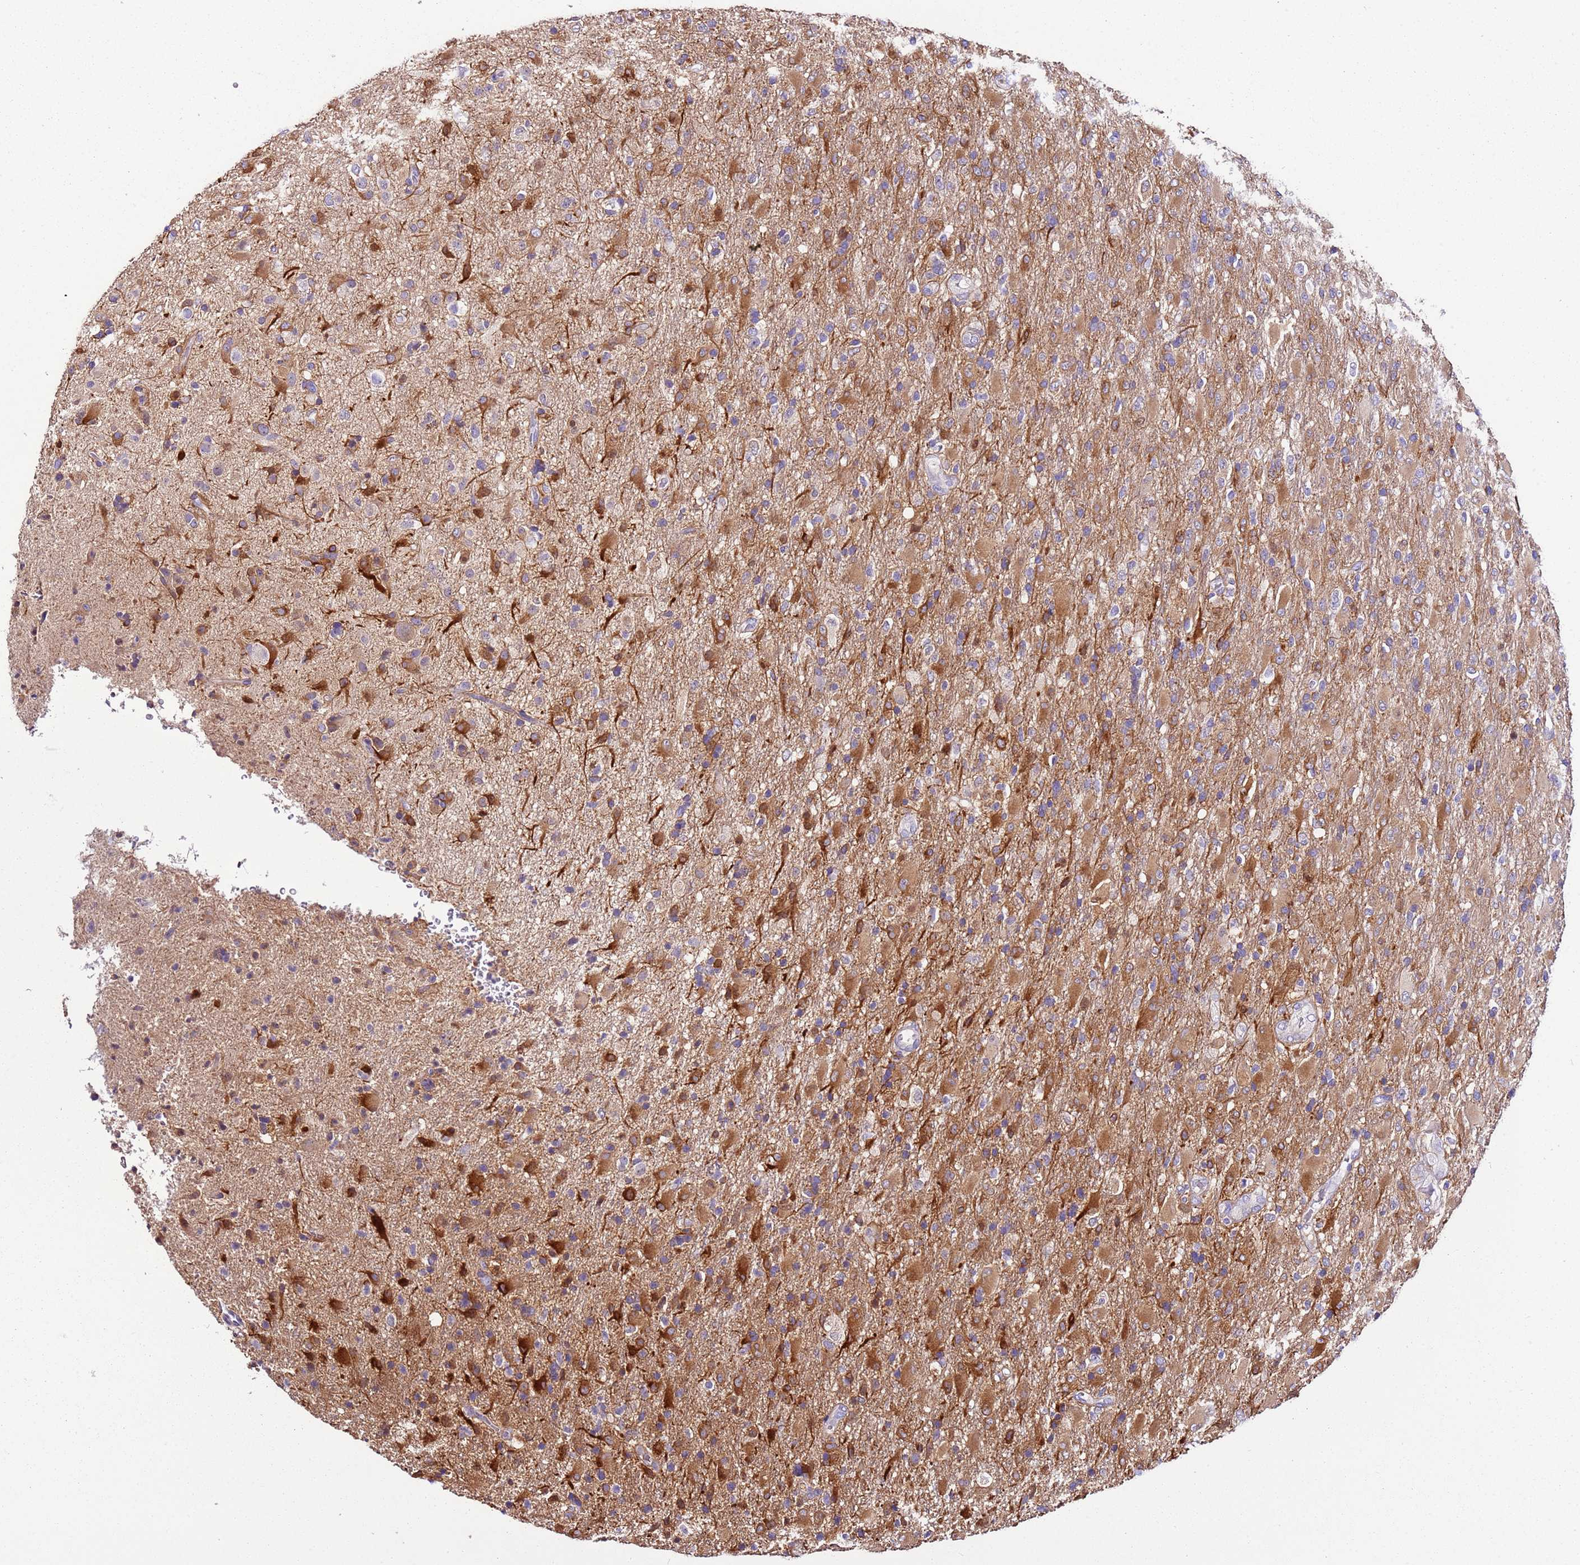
{"staining": {"intensity": "moderate", "quantity": "25%-75%", "location": "cytoplasmic/membranous"}, "tissue": "glioma", "cell_type": "Tumor cells", "image_type": "cancer", "snomed": [{"axis": "morphology", "description": "Glioma, malignant, Low grade"}, {"axis": "topography", "description": "Brain"}], "caption": "This micrograph demonstrates glioma stained with immunohistochemistry to label a protein in brown. The cytoplasmic/membranous of tumor cells show moderate positivity for the protein. Nuclei are counter-stained blue.", "gene": "FAM174C", "patient": {"sex": "male", "age": 65}}